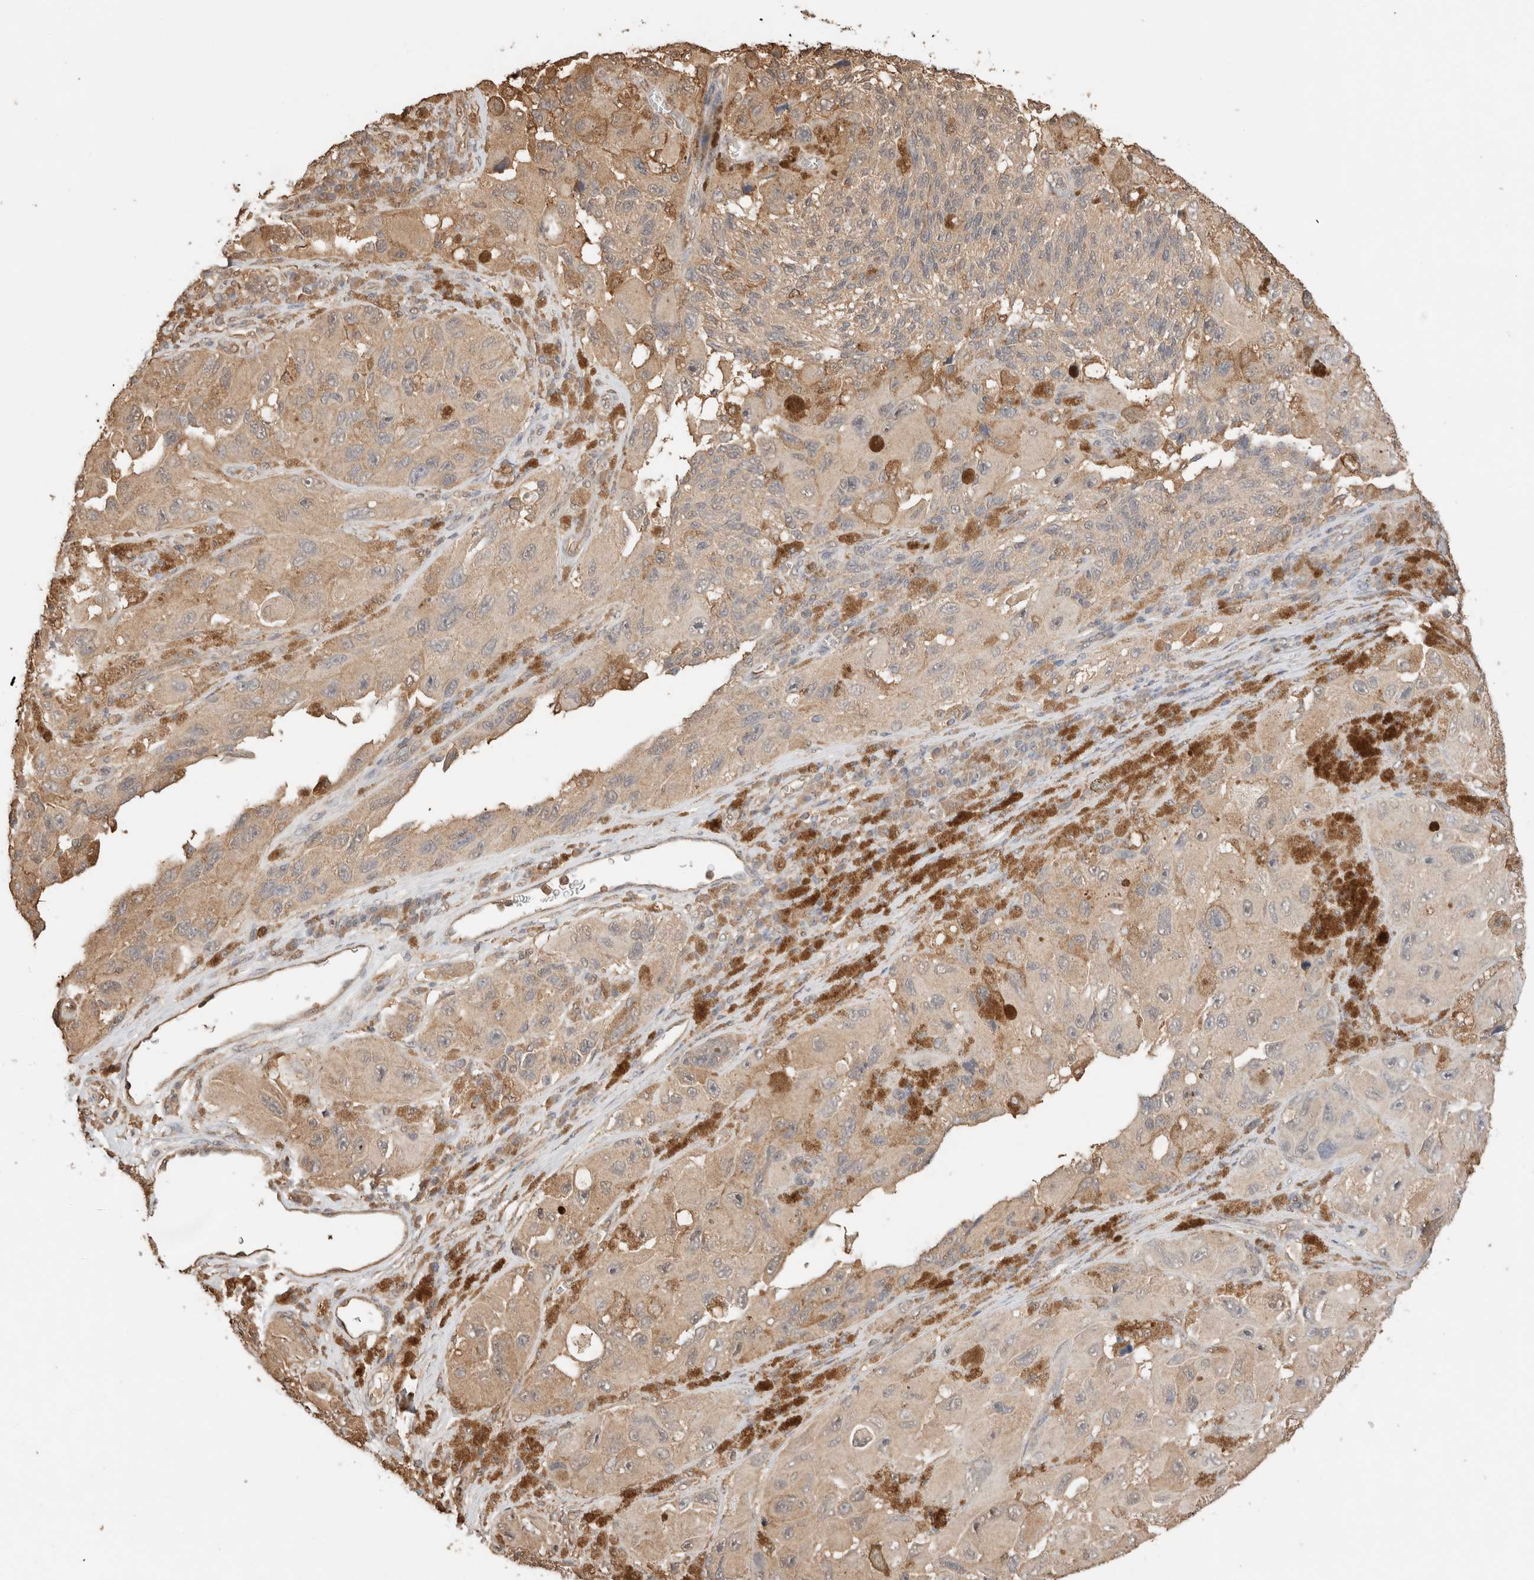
{"staining": {"intensity": "weak", "quantity": "25%-75%", "location": "cytoplasmic/membranous"}, "tissue": "melanoma", "cell_type": "Tumor cells", "image_type": "cancer", "snomed": [{"axis": "morphology", "description": "Malignant melanoma, NOS"}, {"axis": "topography", "description": "Skin"}], "caption": "A histopathology image of human melanoma stained for a protein exhibits weak cytoplasmic/membranous brown staining in tumor cells.", "gene": "YWHAH", "patient": {"sex": "female", "age": 73}}